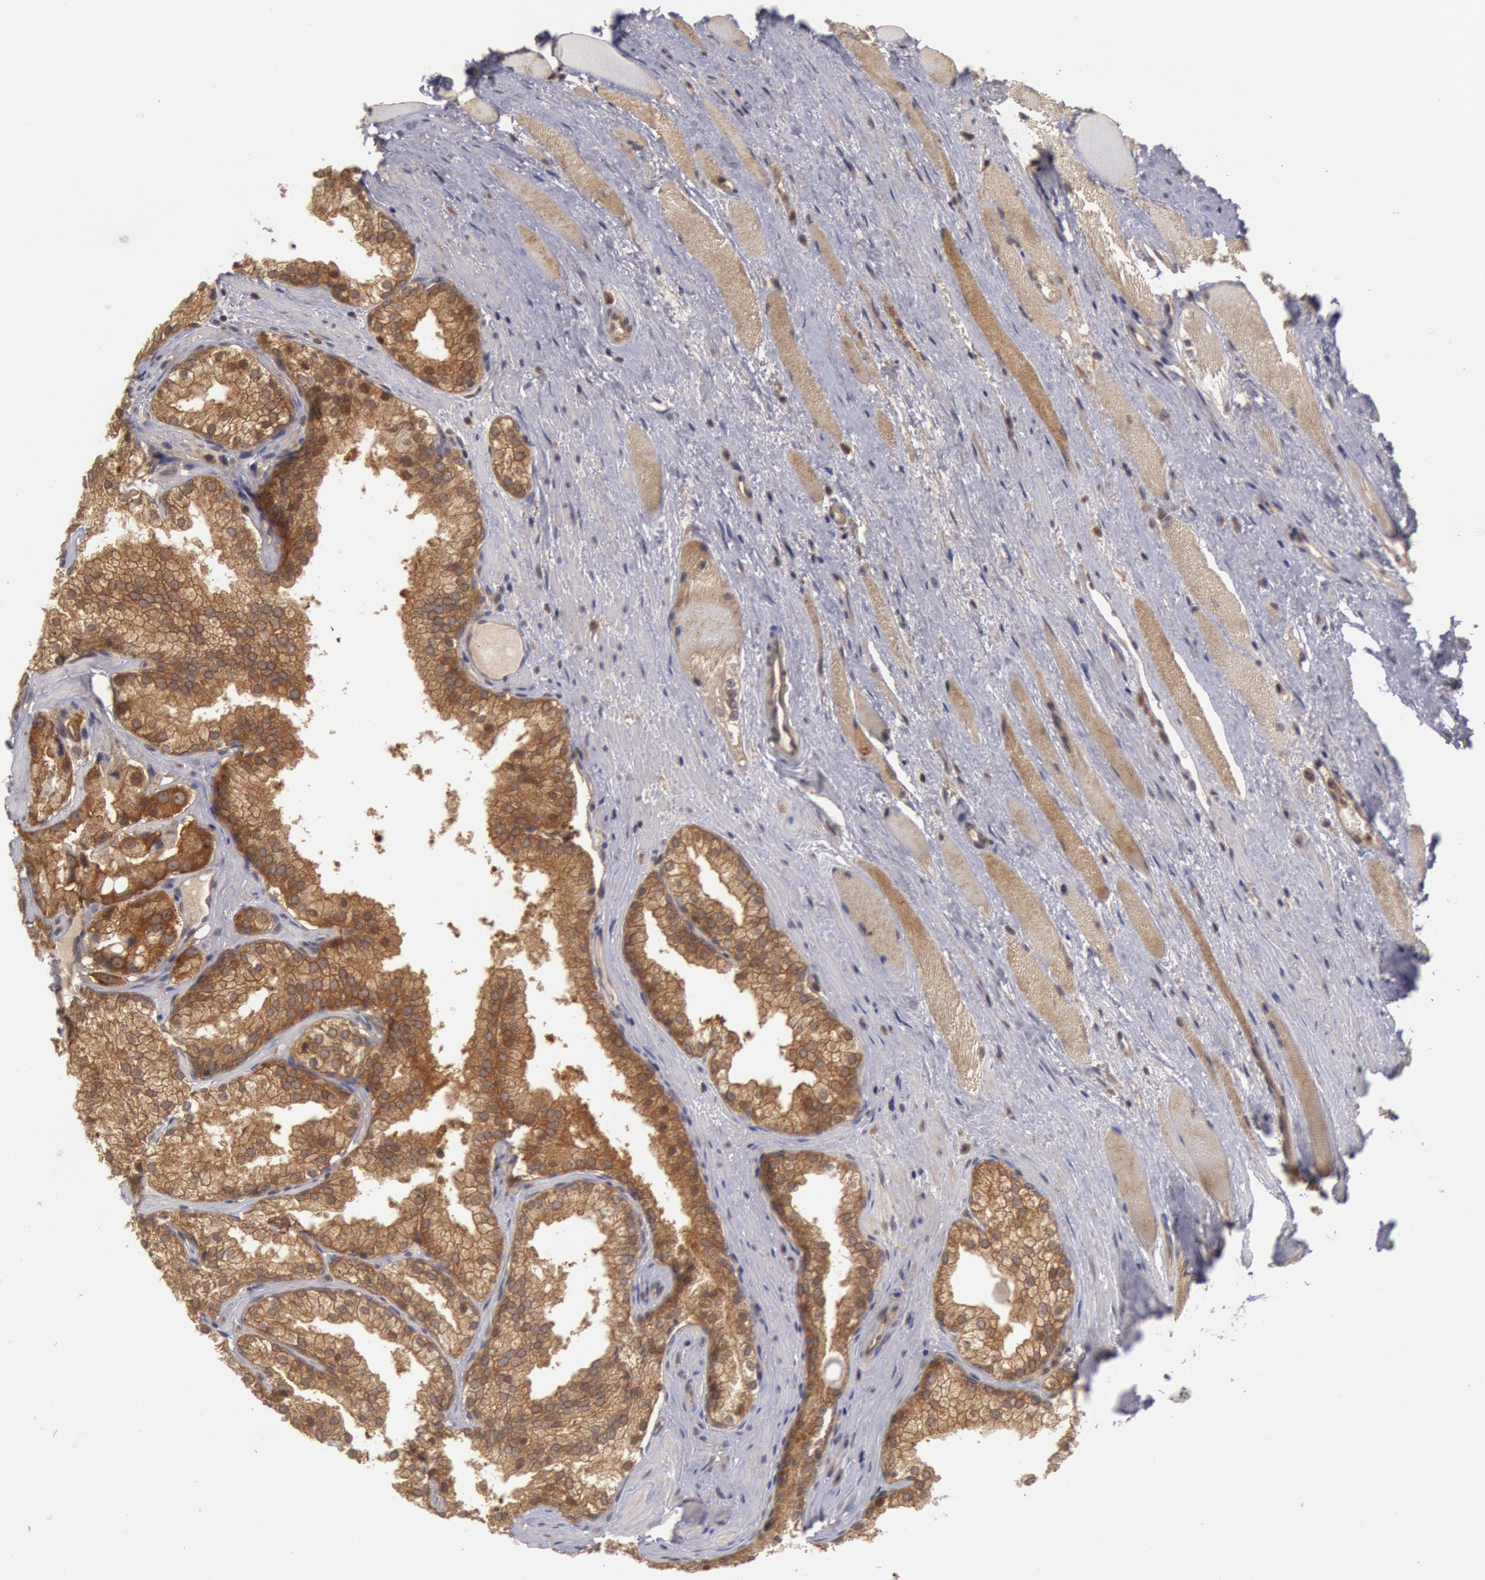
{"staining": {"intensity": "moderate", "quantity": ">75%", "location": "cytoplasmic/membranous,nuclear"}, "tissue": "prostate cancer", "cell_type": "Tumor cells", "image_type": "cancer", "snomed": [{"axis": "morphology", "description": "Adenocarcinoma, Medium grade"}, {"axis": "topography", "description": "Prostate"}], "caption": "Immunohistochemistry (IHC) of medium-grade adenocarcinoma (prostate) reveals medium levels of moderate cytoplasmic/membranous and nuclear positivity in approximately >75% of tumor cells.", "gene": "BRAF", "patient": {"sex": "male", "age": 72}}